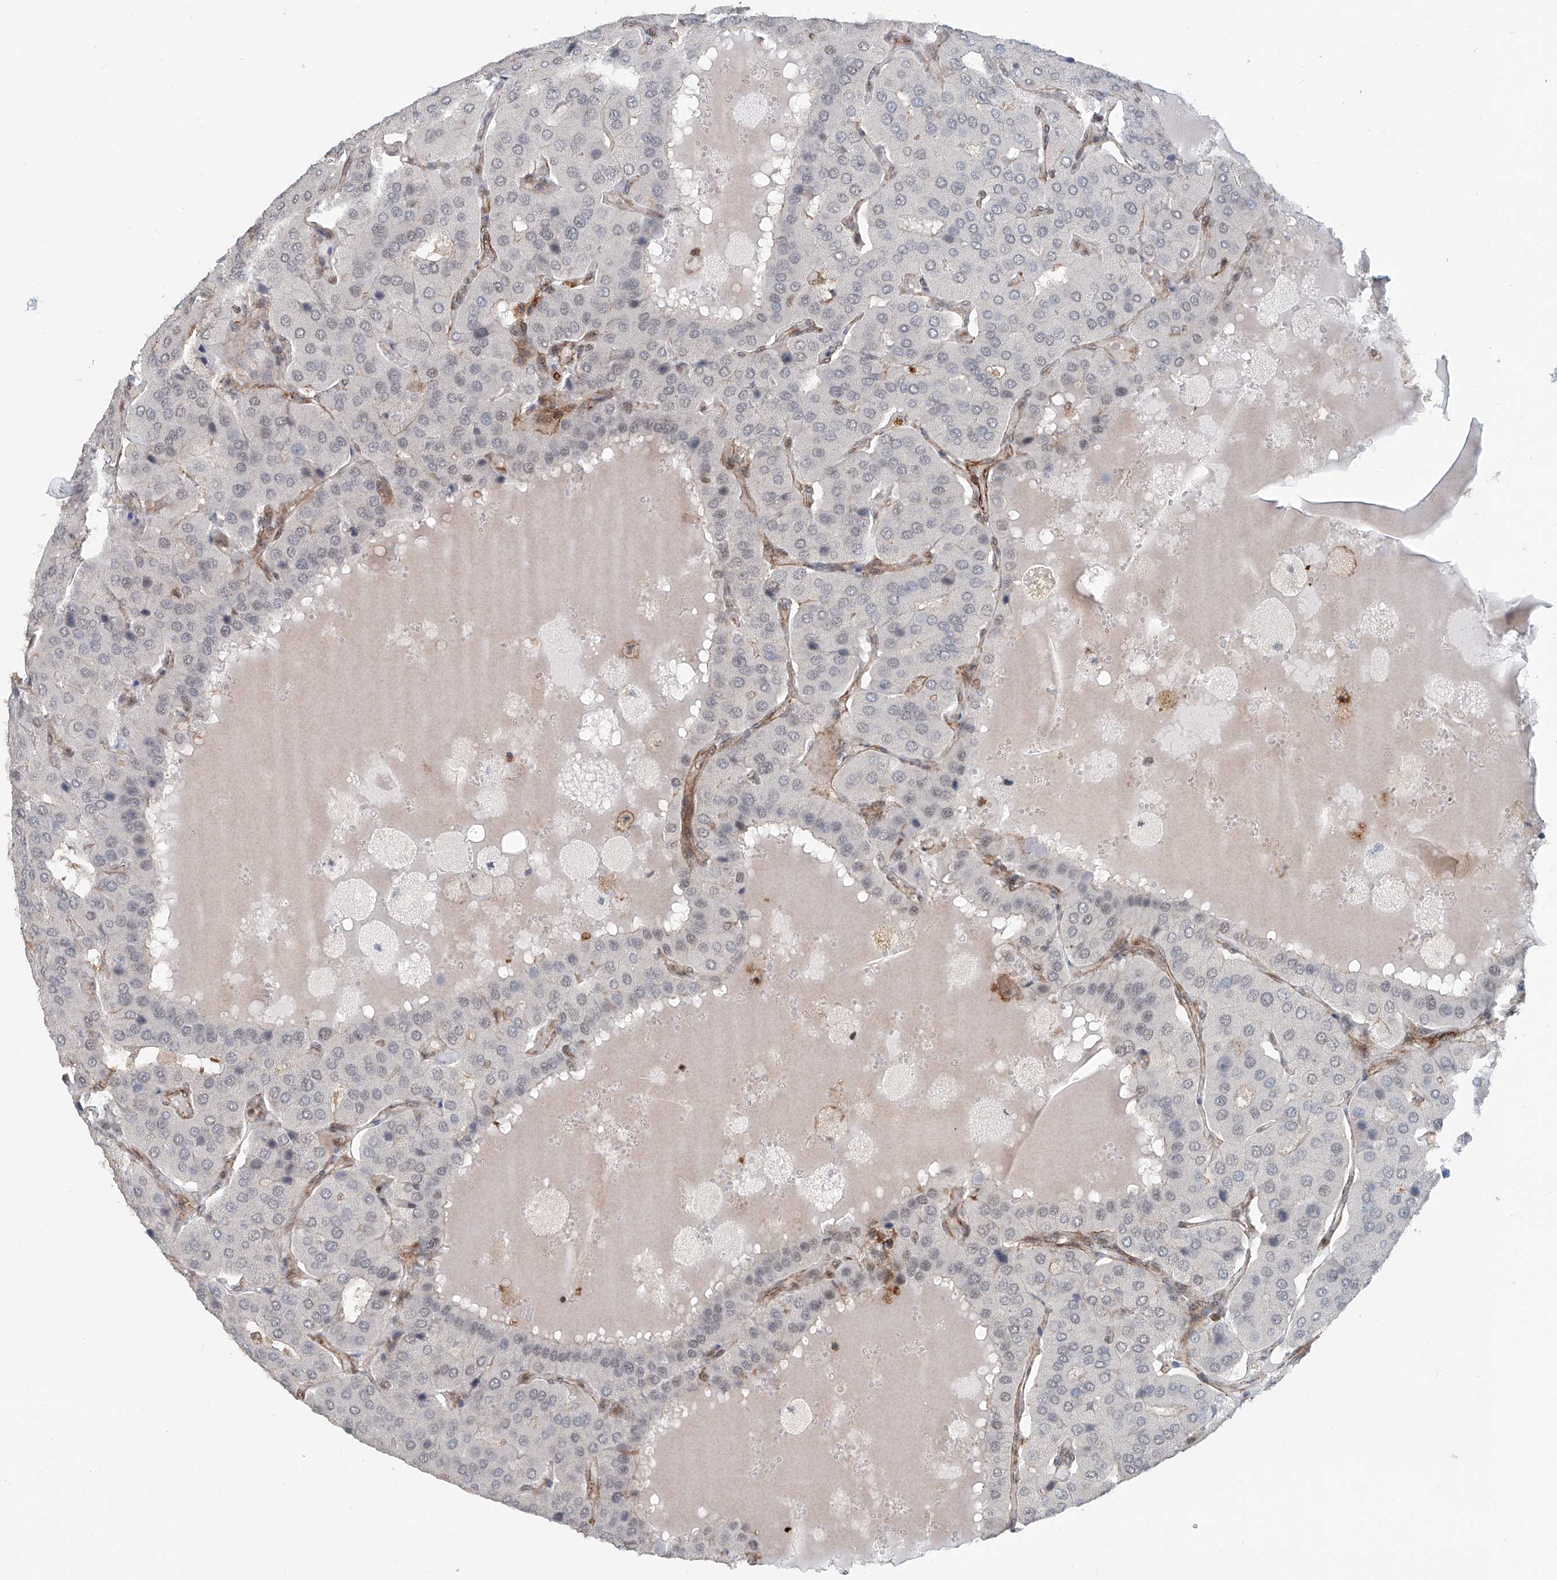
{"staining": {"intensity": "negative", "quantity": "none", "location": "none"}, "tissue": "parathyroid gland", "cell_type": "Glandular cells", "image_type": "normal", "snomed": [{"axis": "morphology", "description": "Normal tissue, NOS"}, {"axis": "morphology", "description": "Adenoma, NOS"}, {"axis": "topography", "description": "Parathyroid gland"}], "caption": "Immunohistochemical staining of normal human parathyroid gland exhibits no significant positivity in glandular cells.", "gene": "SDE2", "patient": {"sex": "female", "age": 86}}